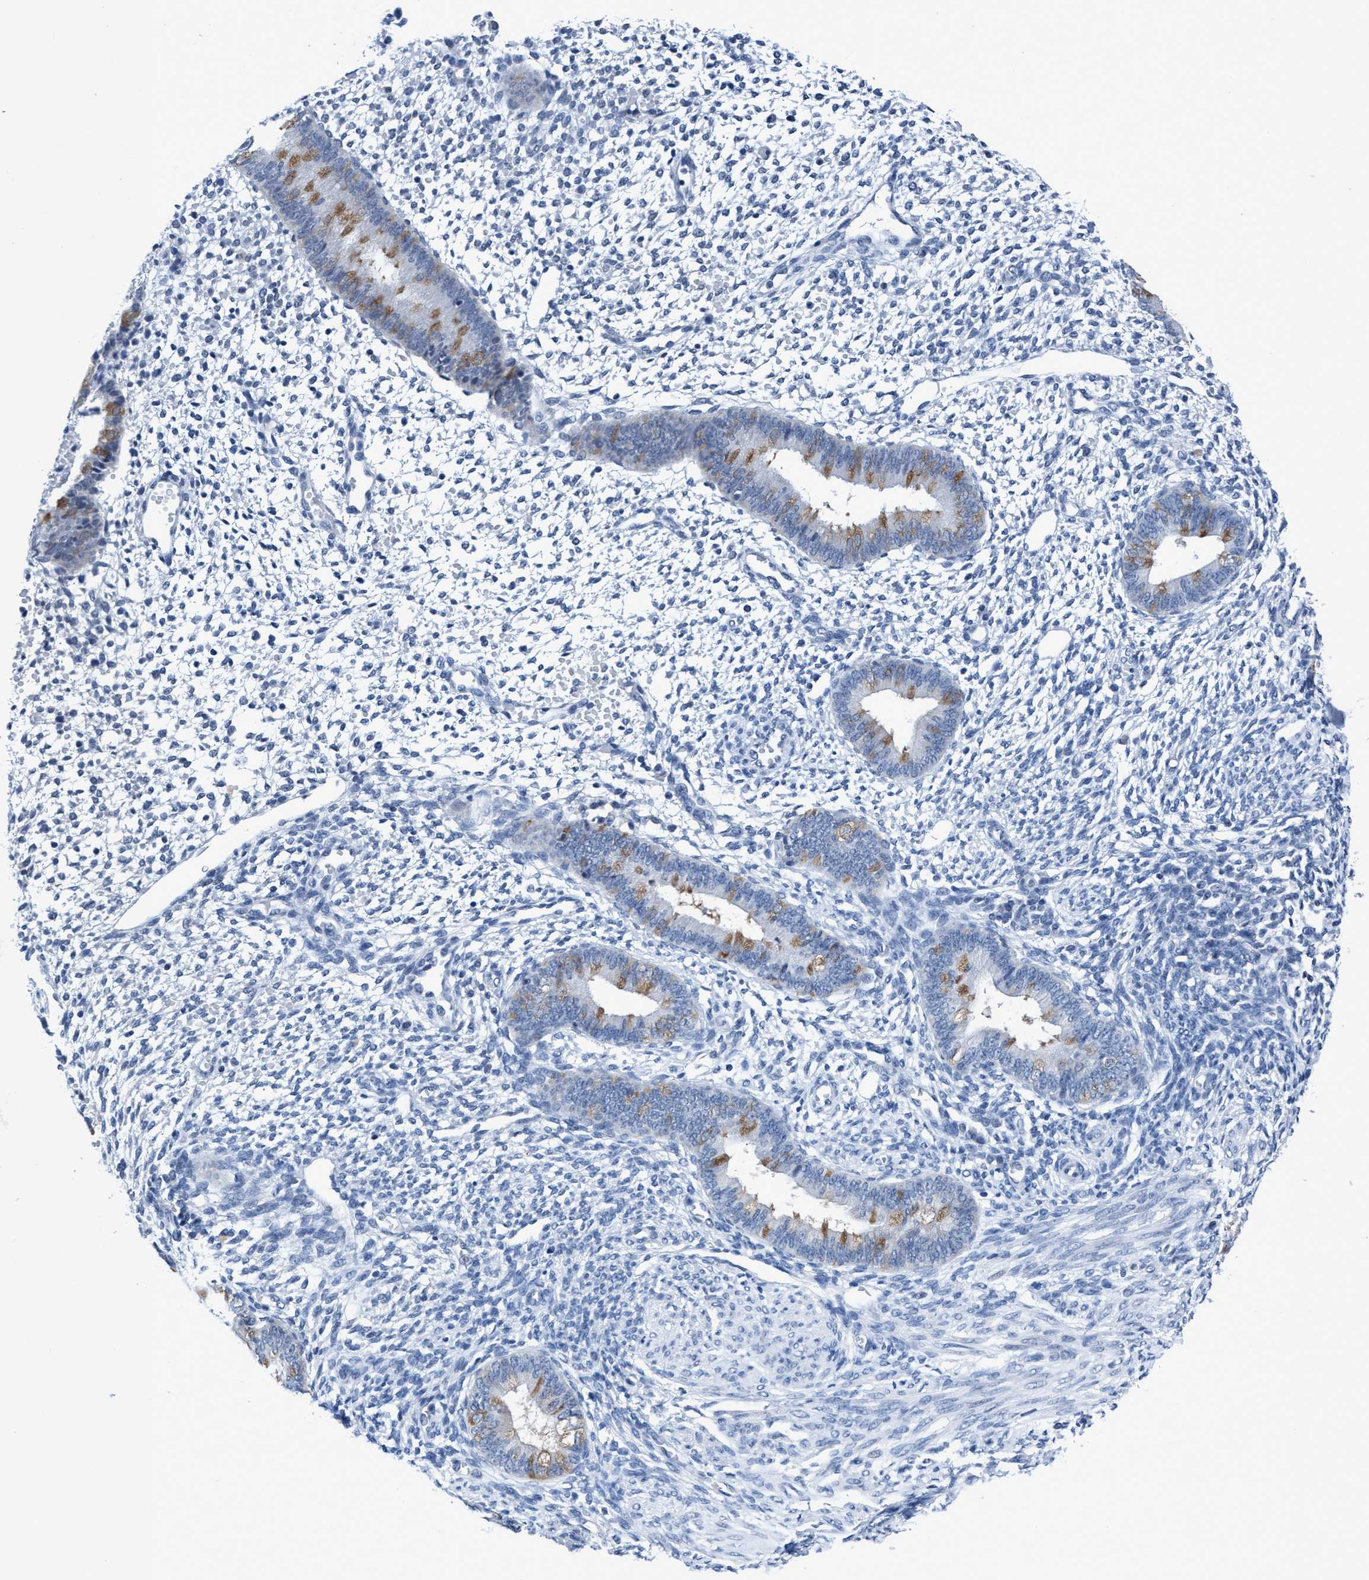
{"staining": {"intensity": "negative", "quantity": "none", "location": "none"}, "tissue": "endometrium", "cell_type": "Cells in endometrial stroma", "image_type": "normal", "snomed": [{"axis": "morphology", "description": "Normal tissue, NOS"}, {"axis": "topography", "description": "Endometrium"}], "caption": "Unremarkable endometrium was stained to show a protein in brown. There is no significant expression in cells in endometrial stroma.", "gene": "DNAI1", "patient": {"sex": "female", "age": 46}}